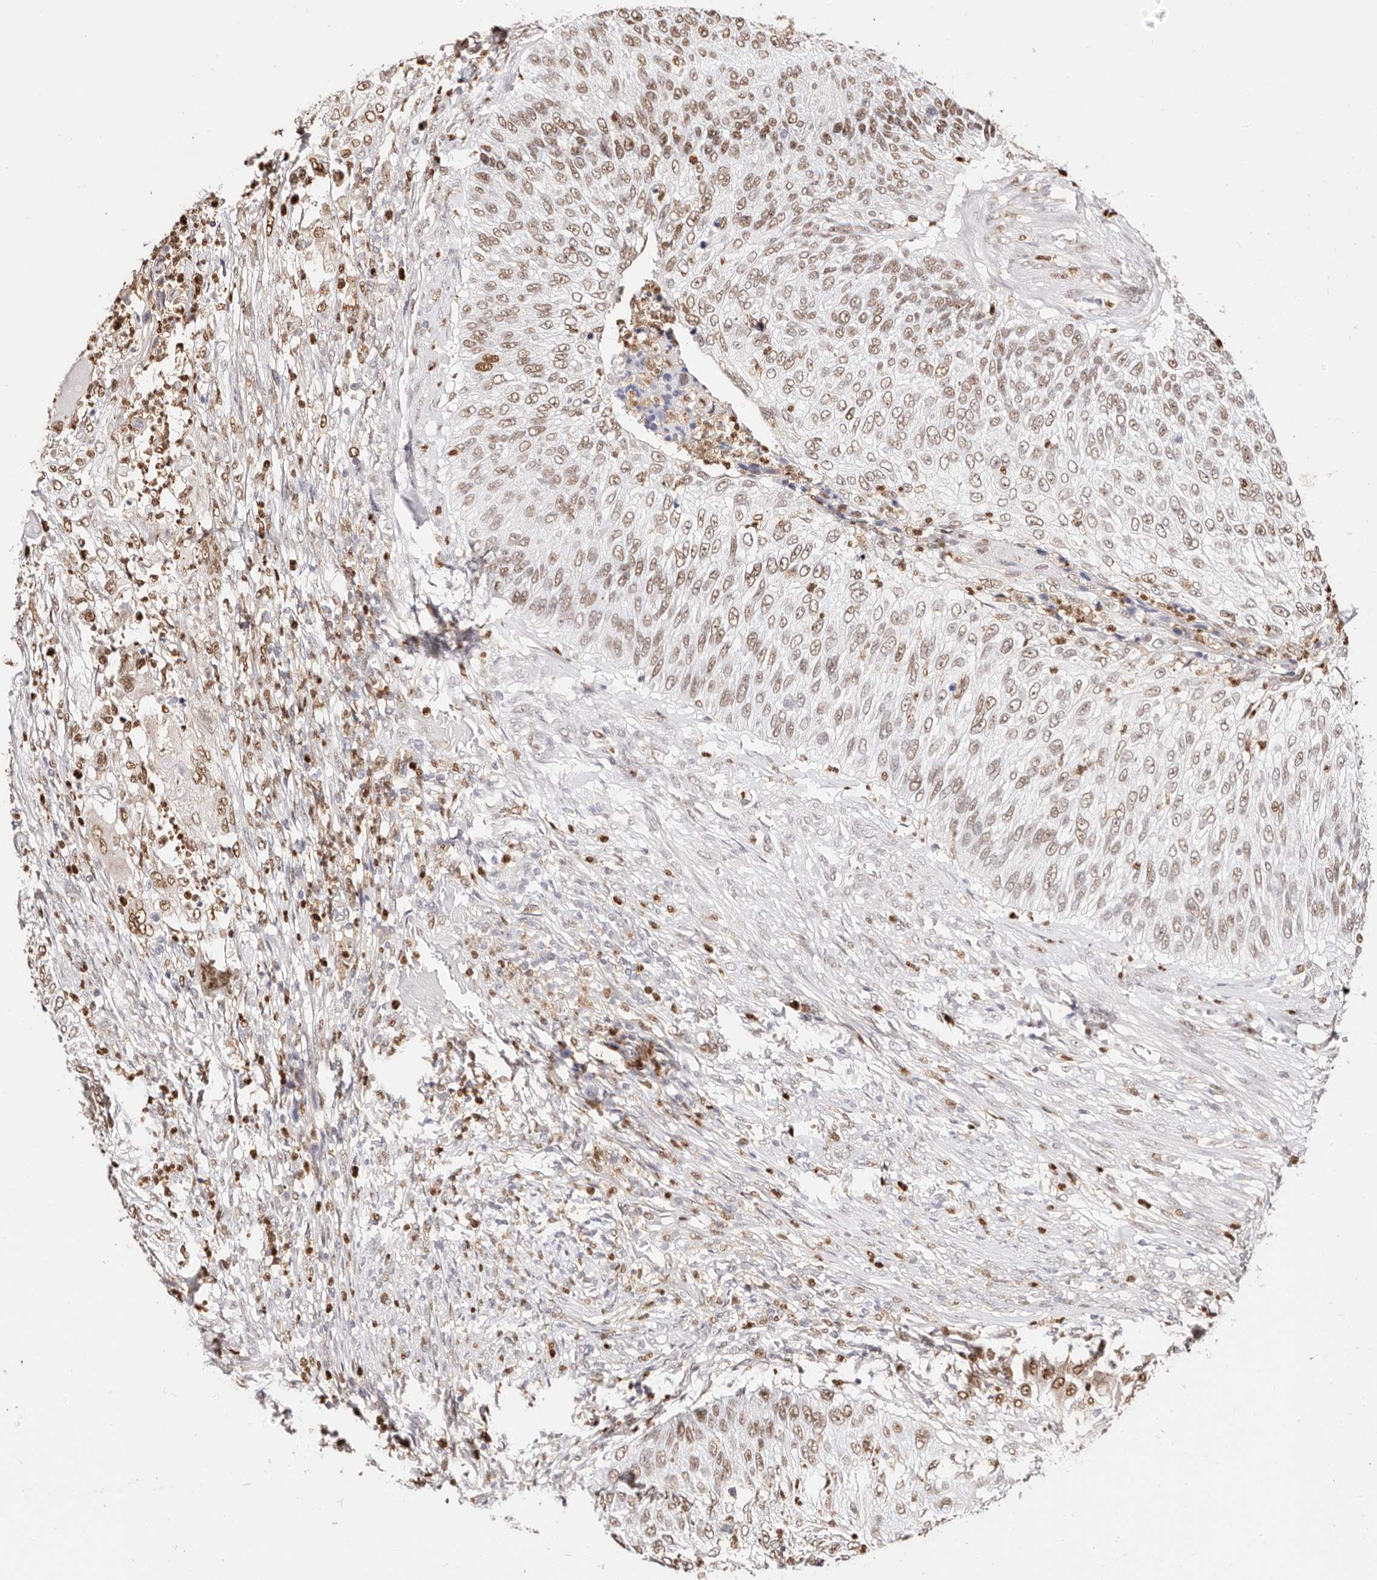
{"staining": {"intensity": "weak", "quantity": ">75%", "location": "nuclear"}, "tissue": "urothelial cancer", "cell_type": "Tumor cells", "image_type": "cancer", "snomed": [{"axis": "morphology", "description": "Urothelial carcinoma, High grade"}, {"axis": "topography", "description": "Urinary bladder"}], "caption": "Tumor cells display low levels of weak nuclear staining in approximately >75% of cells in high-grade urothelial carcinoma.", "gene": "TKT", "patient": {"sex": "female", "age": 60}}